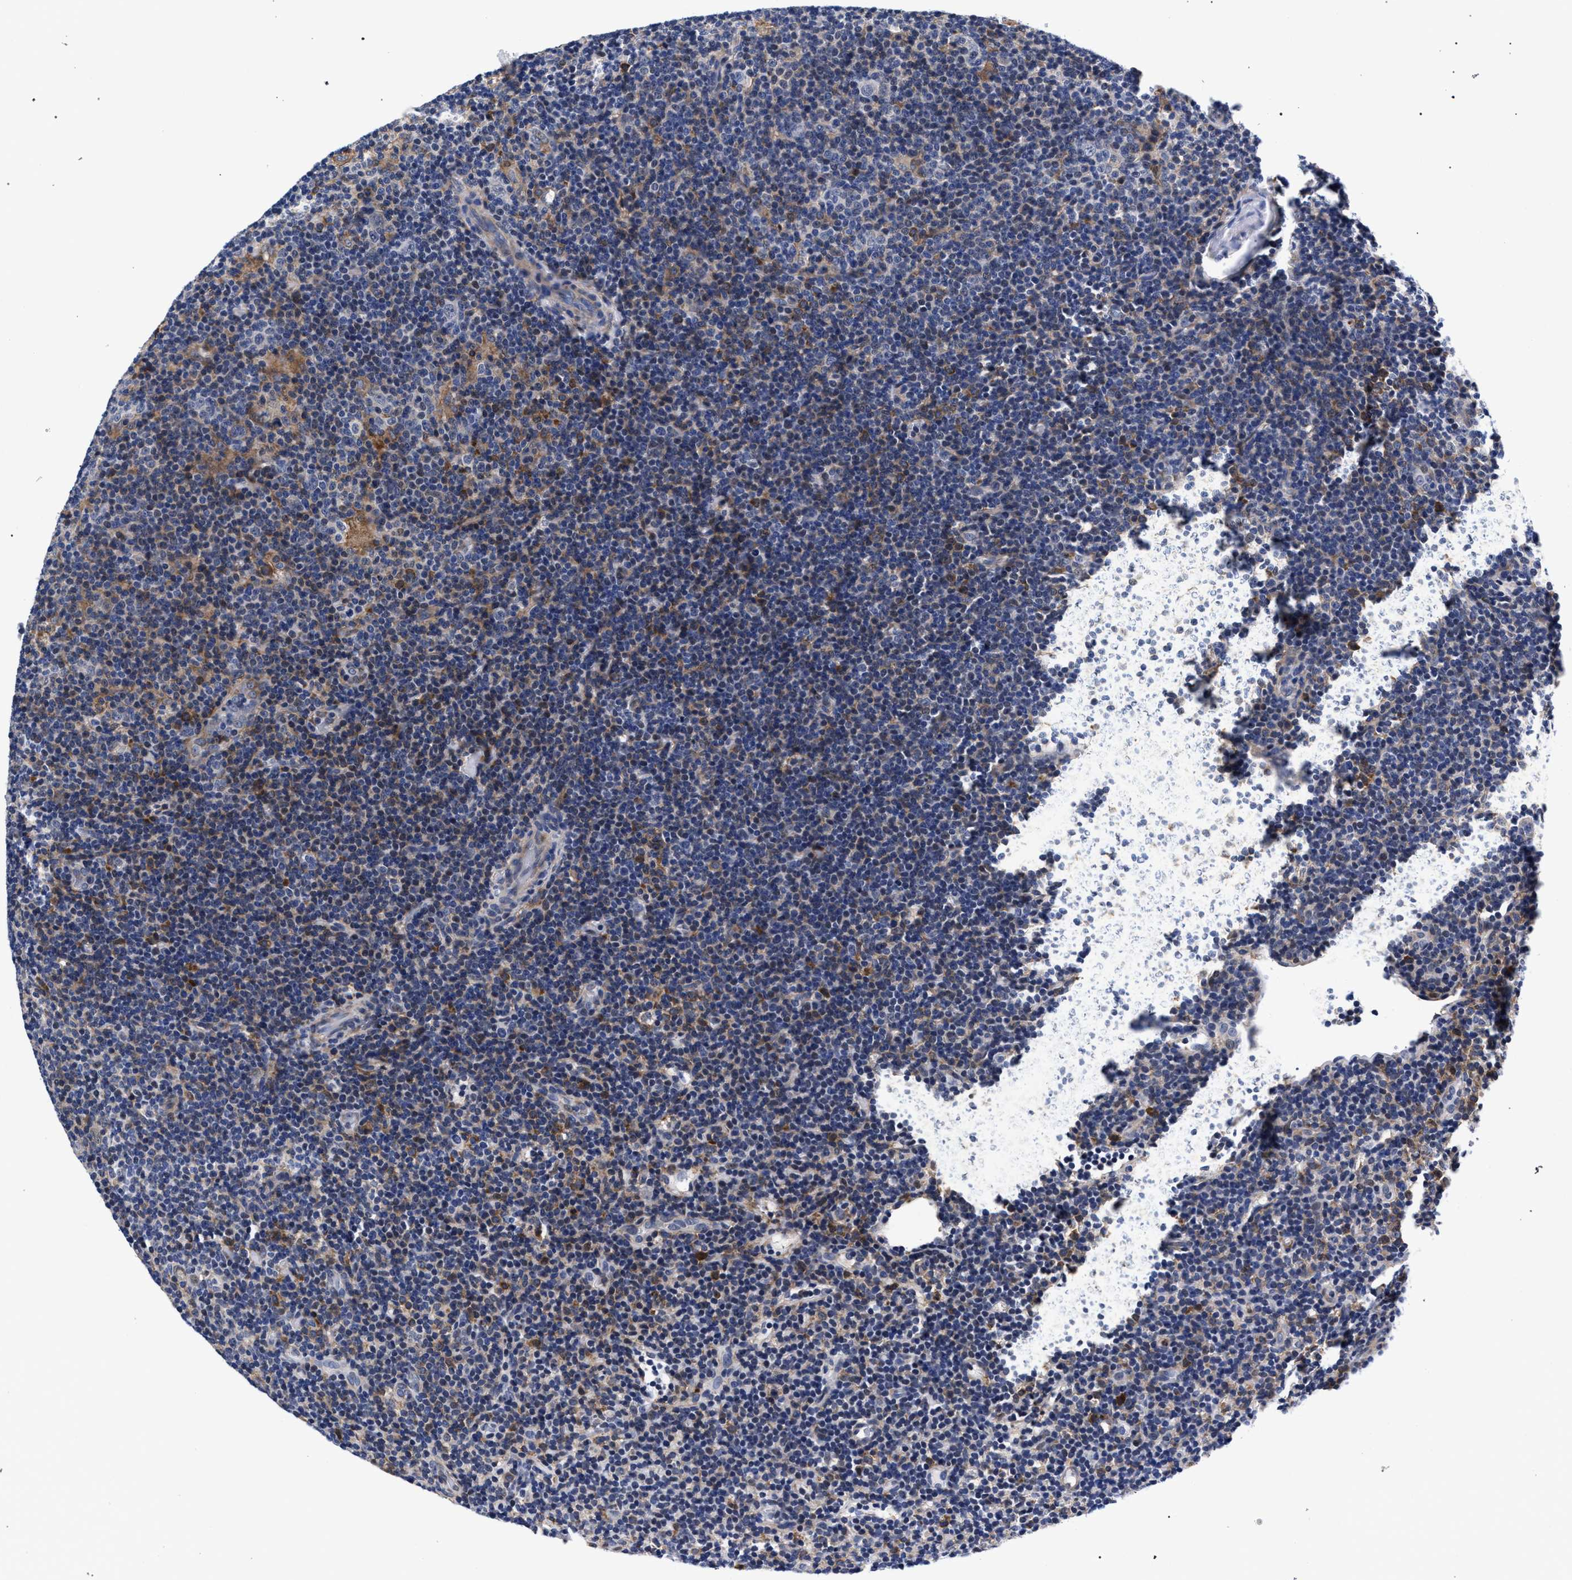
{"staining": {"intensity": "negative", "quantity": "none", "location": "none"}, "tissue": "lymphoma", "cell_type": "Tumor cells", "image_type": "cancer", "snomed": [{"axis": "morphology", "description": "Hodgkin's disease, NOS"}, {"axis": "topography", "description": "Lymph node"}], "caption": "Tumor cells are negative for brown protein staining in Hodgkin's disease.", "gene": "ZNF462", "patient": {"sex": "female", "age": 57}}